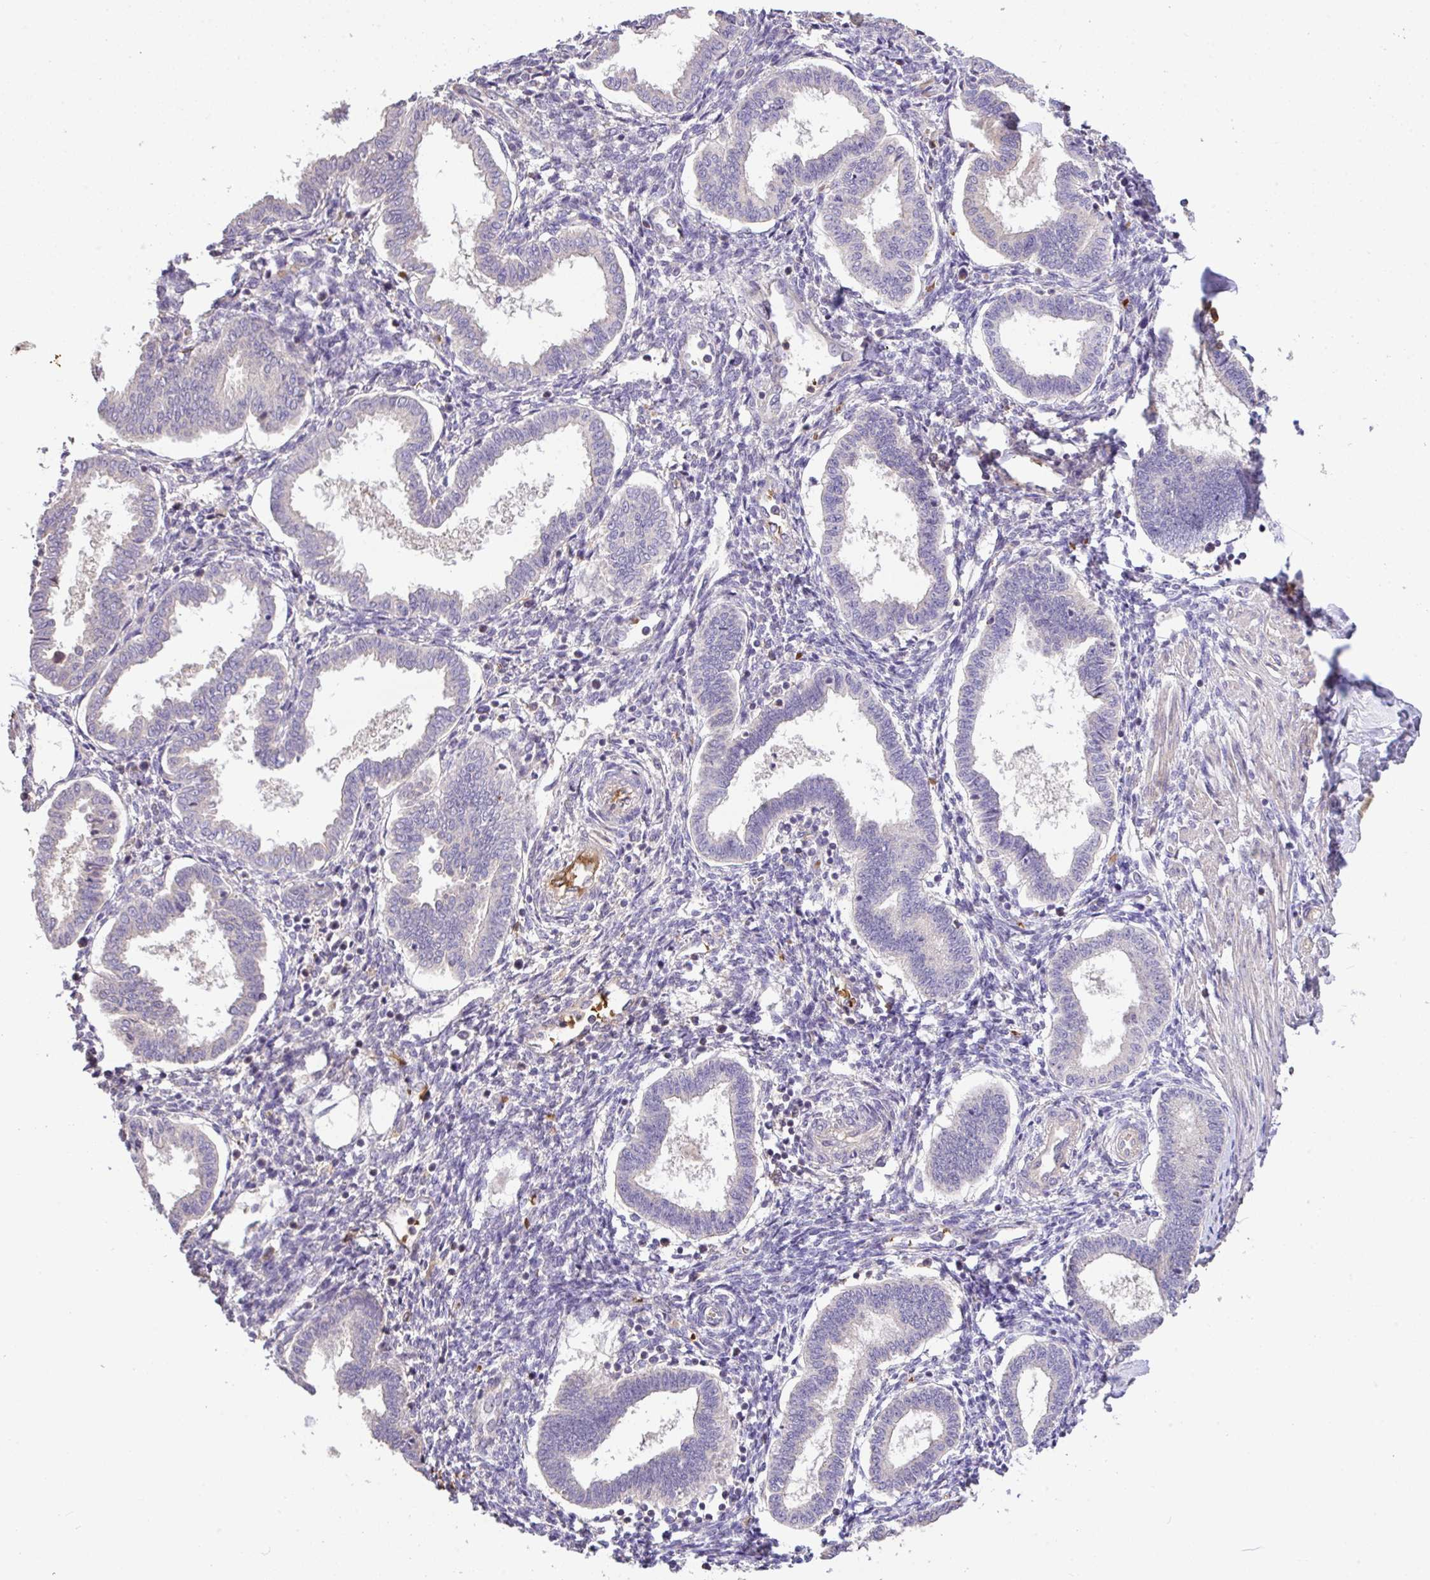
{"staining": {"intensity": "negative", "quantity": "none", "location": "none"}, "tissue": "endometrium", "cell_type": "Cells in endometrial stroma", "image_type": "normal", "snomed": [{"axis": "morphology", "description": "Normal tissue, NOS"}, {"axis": "topography", "description": "Endometrium"}], "caption": "Endometrium was stained to show a protein in brown. There is no significant expression in cells in endometrial stroma. (DAB immunohistochemistry (IHC) visualized using brightfield microscopy, high magnification).", "gene": "C1QTNF9B", "patient": {"sex": "female", "age": 24}}